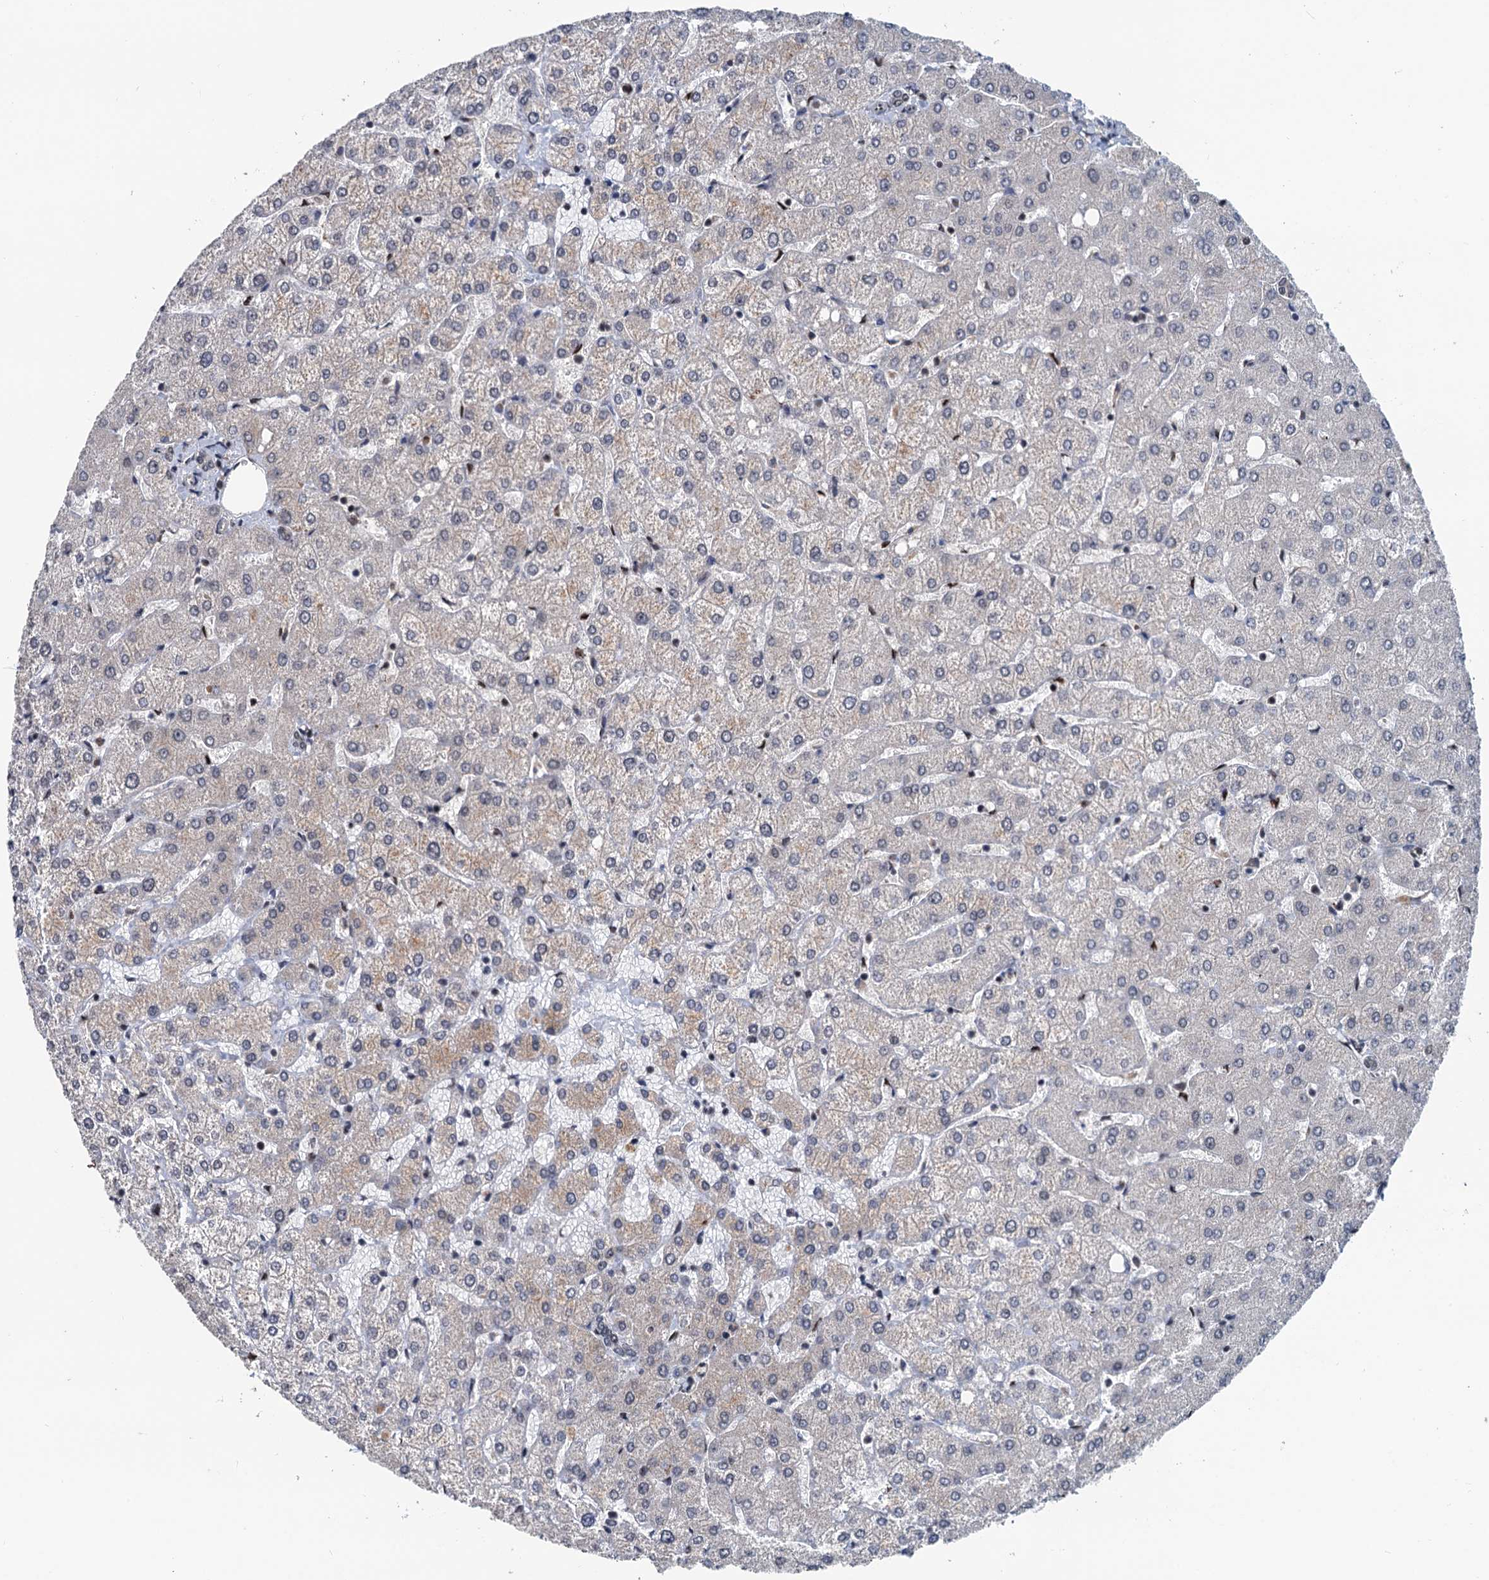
{"staining": {"intensity": "negative", "quantity": "none", "location": "none"}, "tissue": "liver", "cell_type": "Cholangiocytes", "image_type": "normal", "snomed": [{"axis": "morphology", "description": "Normal tissue, NOS"}, {"axis": "topography", "description": "Liver"}], "caption": "A high-resolution histopathology image shows immunohistochemistry (IHC) staining of normal liver, which exhibits no significant positivity in cholangiocytes.", "gene": "RASSF4", "patient": {"sex": "female", "age": 54}}